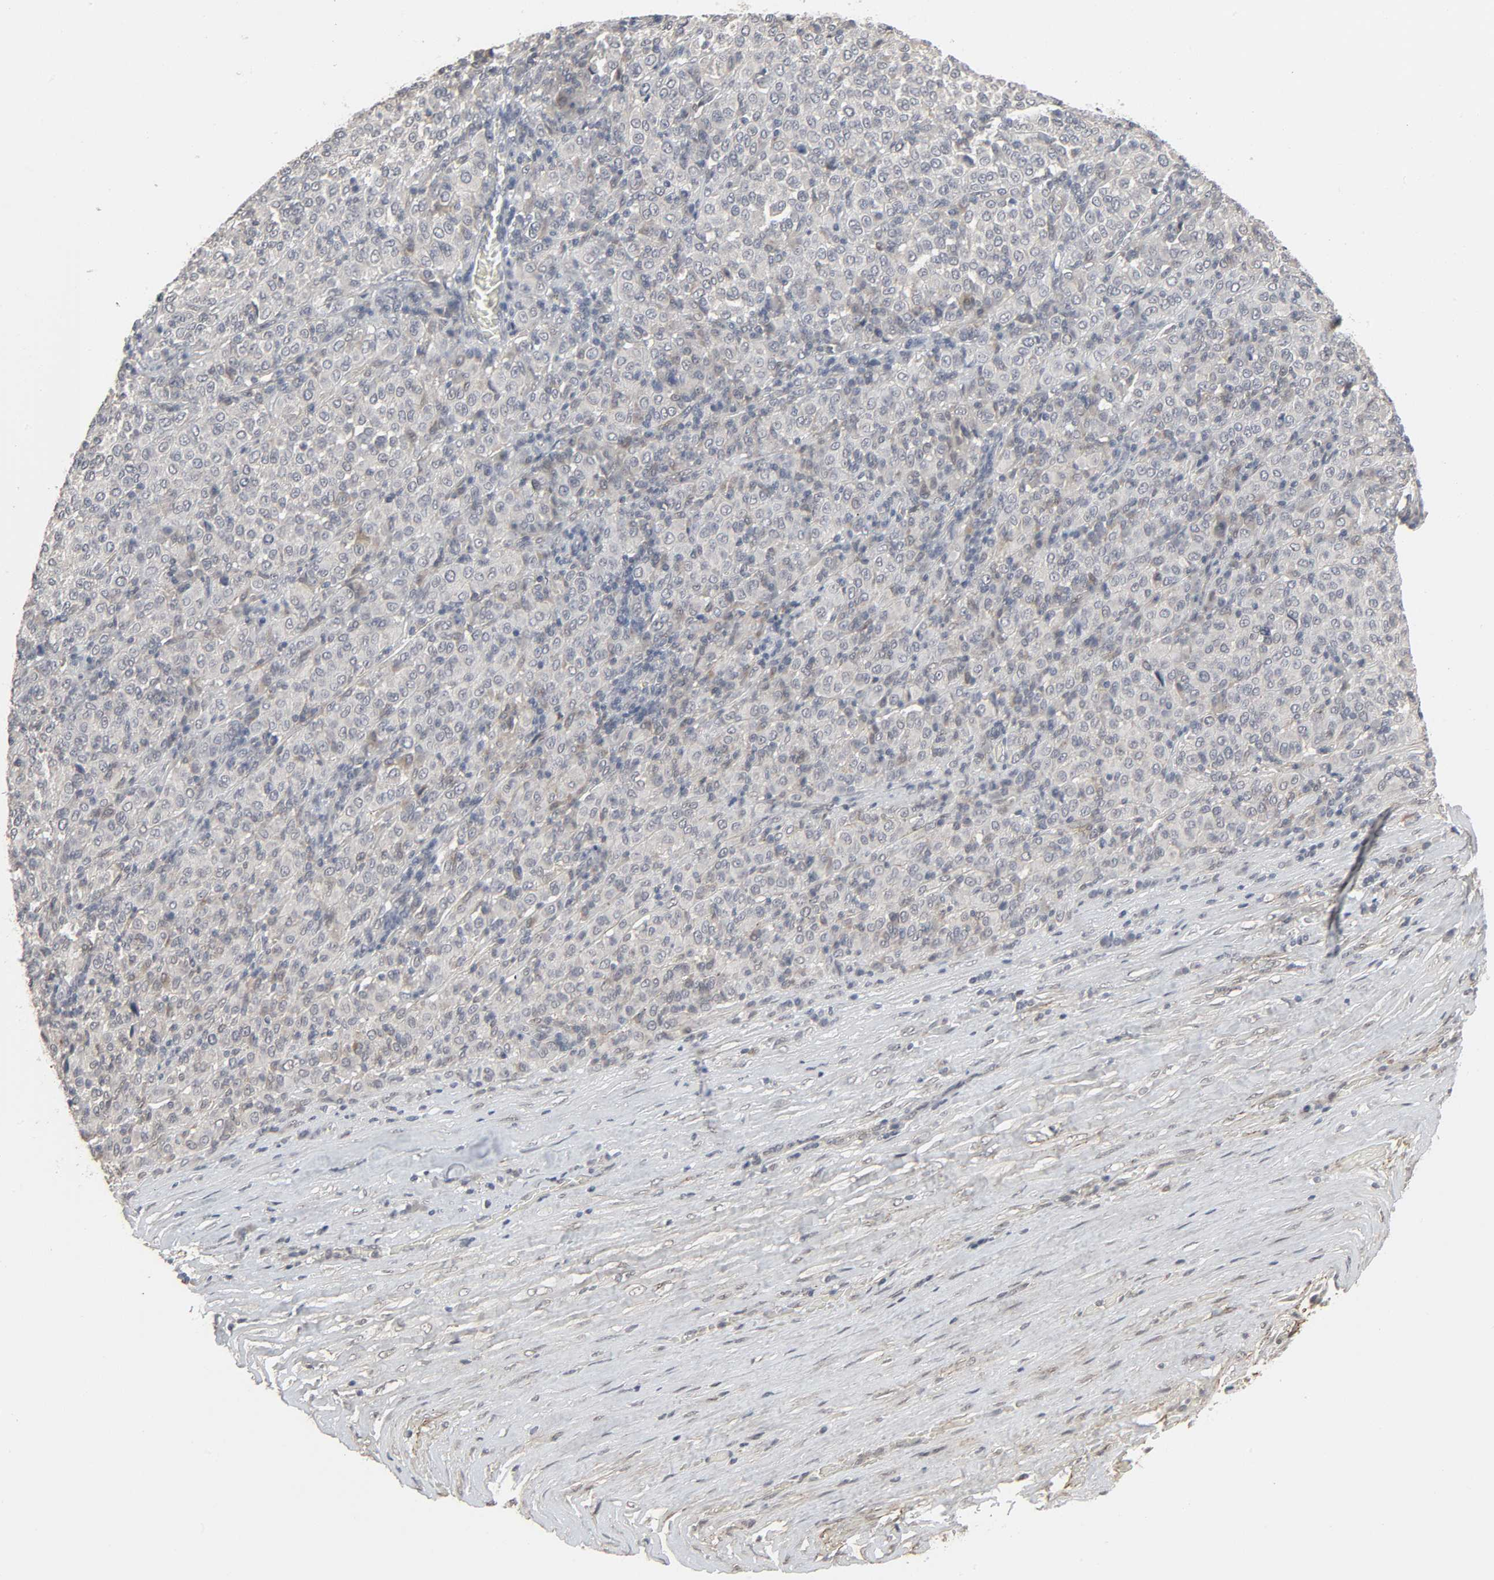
{"staining": {"intensity": "negative", "quantity": "none", "location": "none"}, "tissue": "melanoma", "cell_type": "Tumor cells", "image_type": "cancer", "snomed": [{"axis": "morphology", "description": "Malignant melanoma, Metastatic site"}, {"axis": "topography", "description": "Pancreas"}], "caption": "The photomicrograph displays no significant positivity in tumor cells of malignant melanoma (metastatic site).", "gene": "ZNF222", "patient": {"sex": "female", "age": 30}}